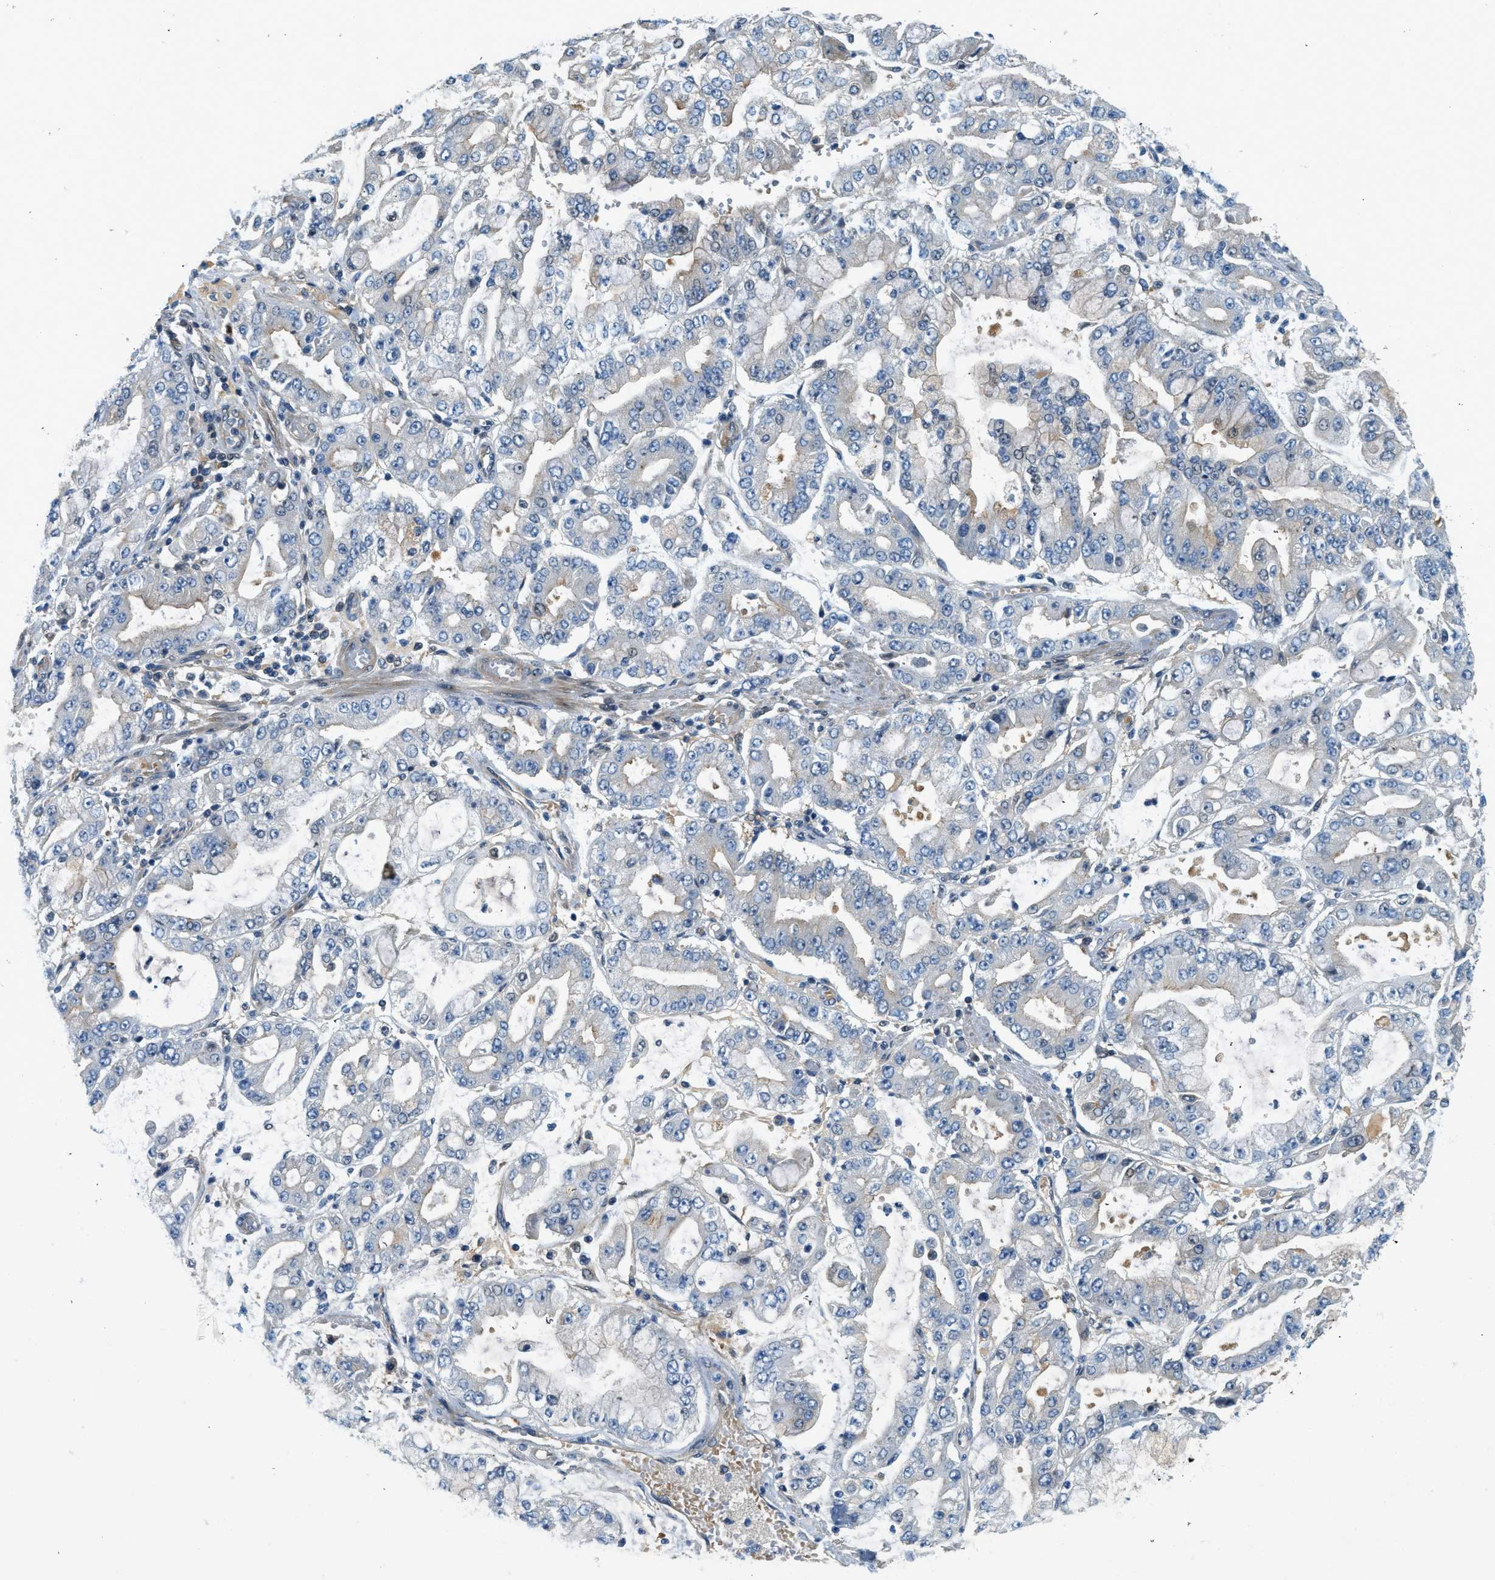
{"staining": {"intensity": "negative", "quantity": "none", "location": "none"}, "tissue": "stomach cancer", "cell_type": "Tumor cells", "image_type": "cancer", "snomed": [{"axis": "morphology", "description": "Adenocarcinoma, NOS"}, {"axis": "topography", "description": "Stomach"}], "caption": "DAB (3,3'-diaminobenzidine) immunohistochemical staining of human stomach cancer demonstrates no significant expression in tumor cells. (DAB immunohistochemistry with hematoxylin counter stain).", "gene": "KCNK1", "patient": {"sex": "male", "age": 76}}